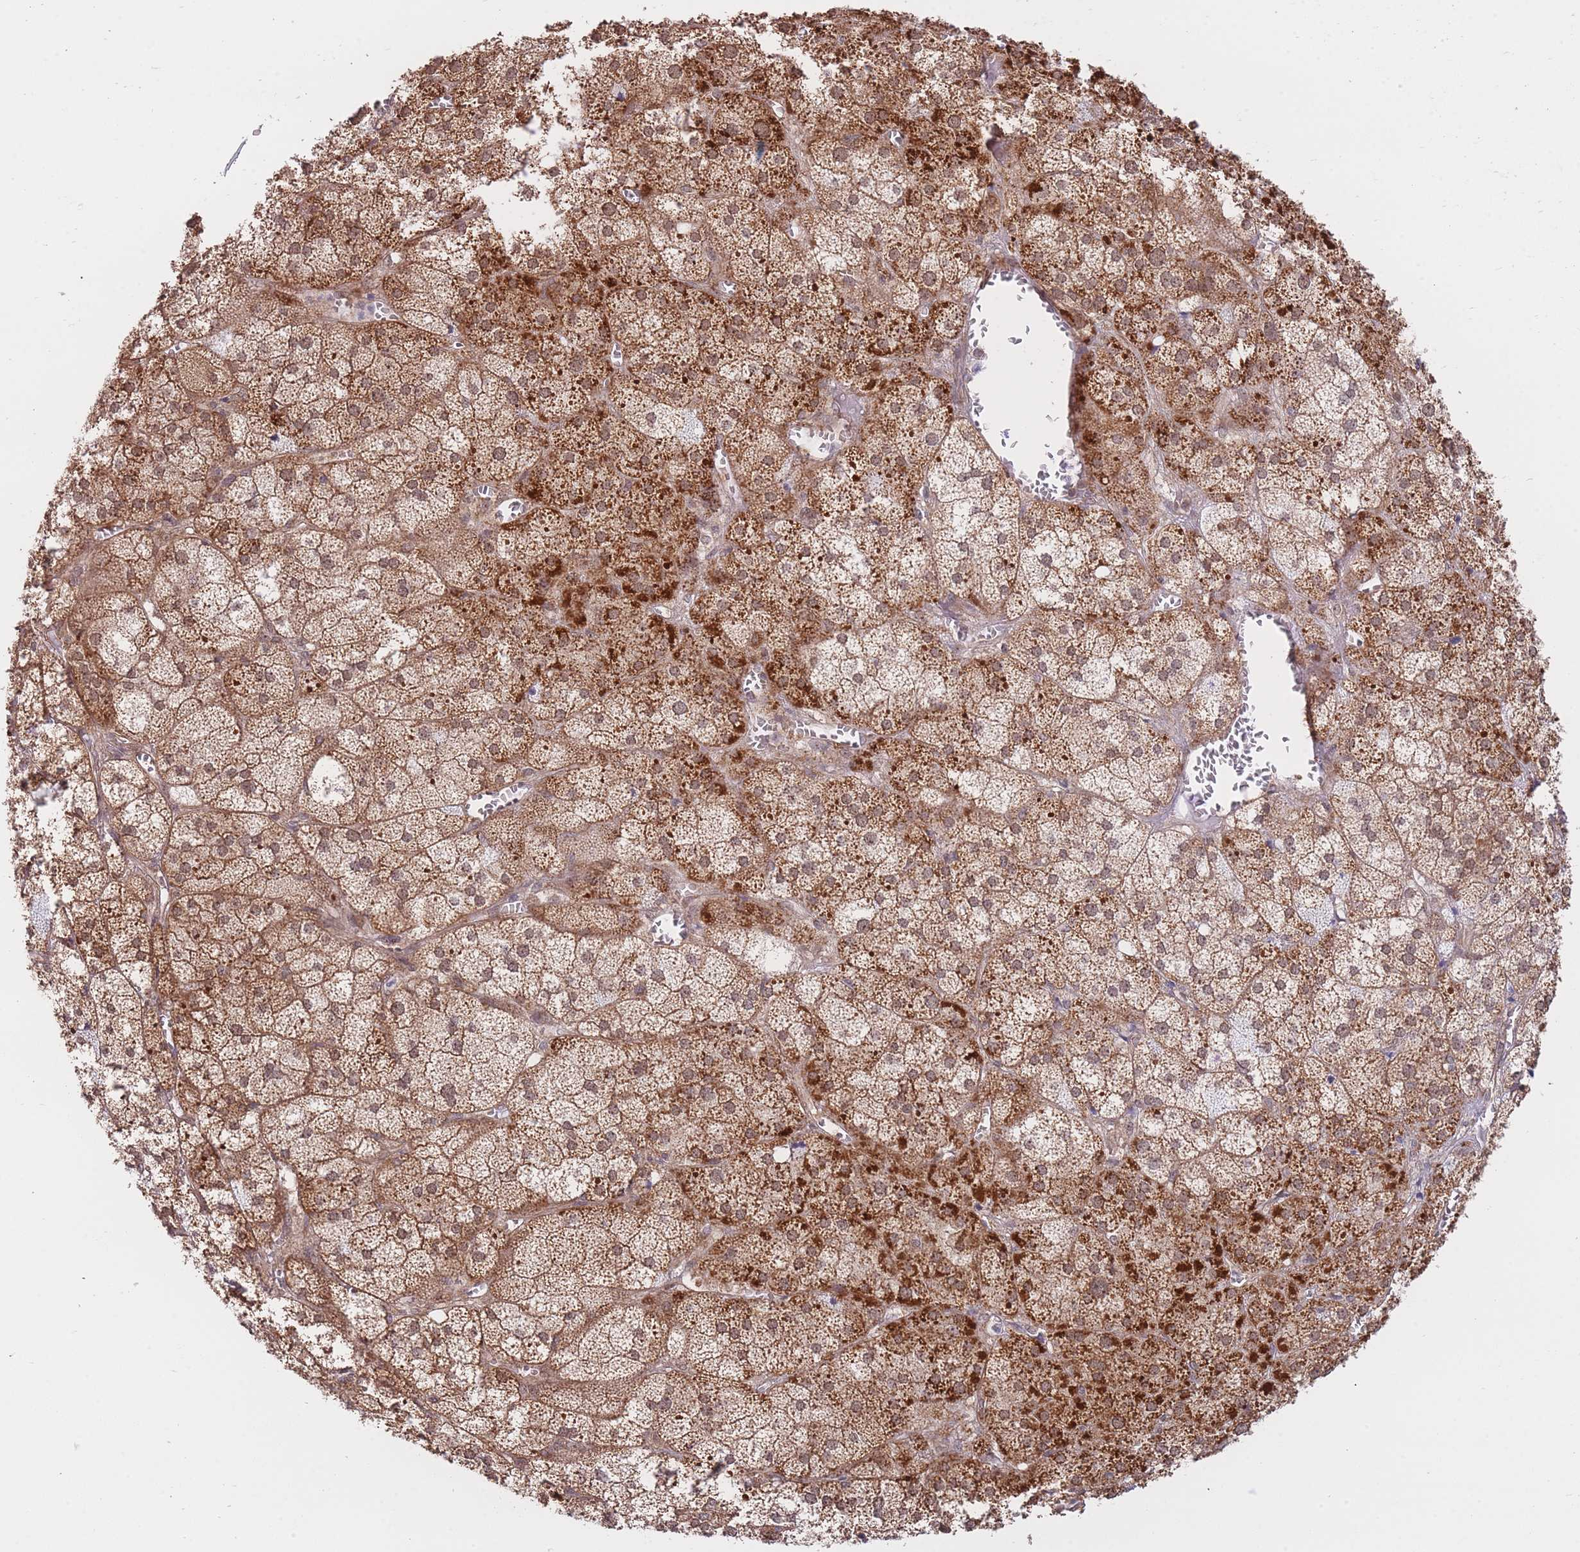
{"staining": {"intensity": "strong", "quantity": "25%-75%", "location": "cytoplasmic/membranous"}, "tissue": "adrenal gland", "cell_type": "Glandular cells", "image_type": "normal", "snomed": [{"axis": "morphology", "description": "Normal tissue, NOS"}, {"axis": "topography", "description": "Adrenal gland"}], "caption": "This is a histology image of immunohistochemistry staining of unremarkable adrenal gland, which shows strong staining in the cytoplasmic/membranous of glandular cells.", "gene": "EXOSC8", "patient": {"sex": "female", "age": 61}}